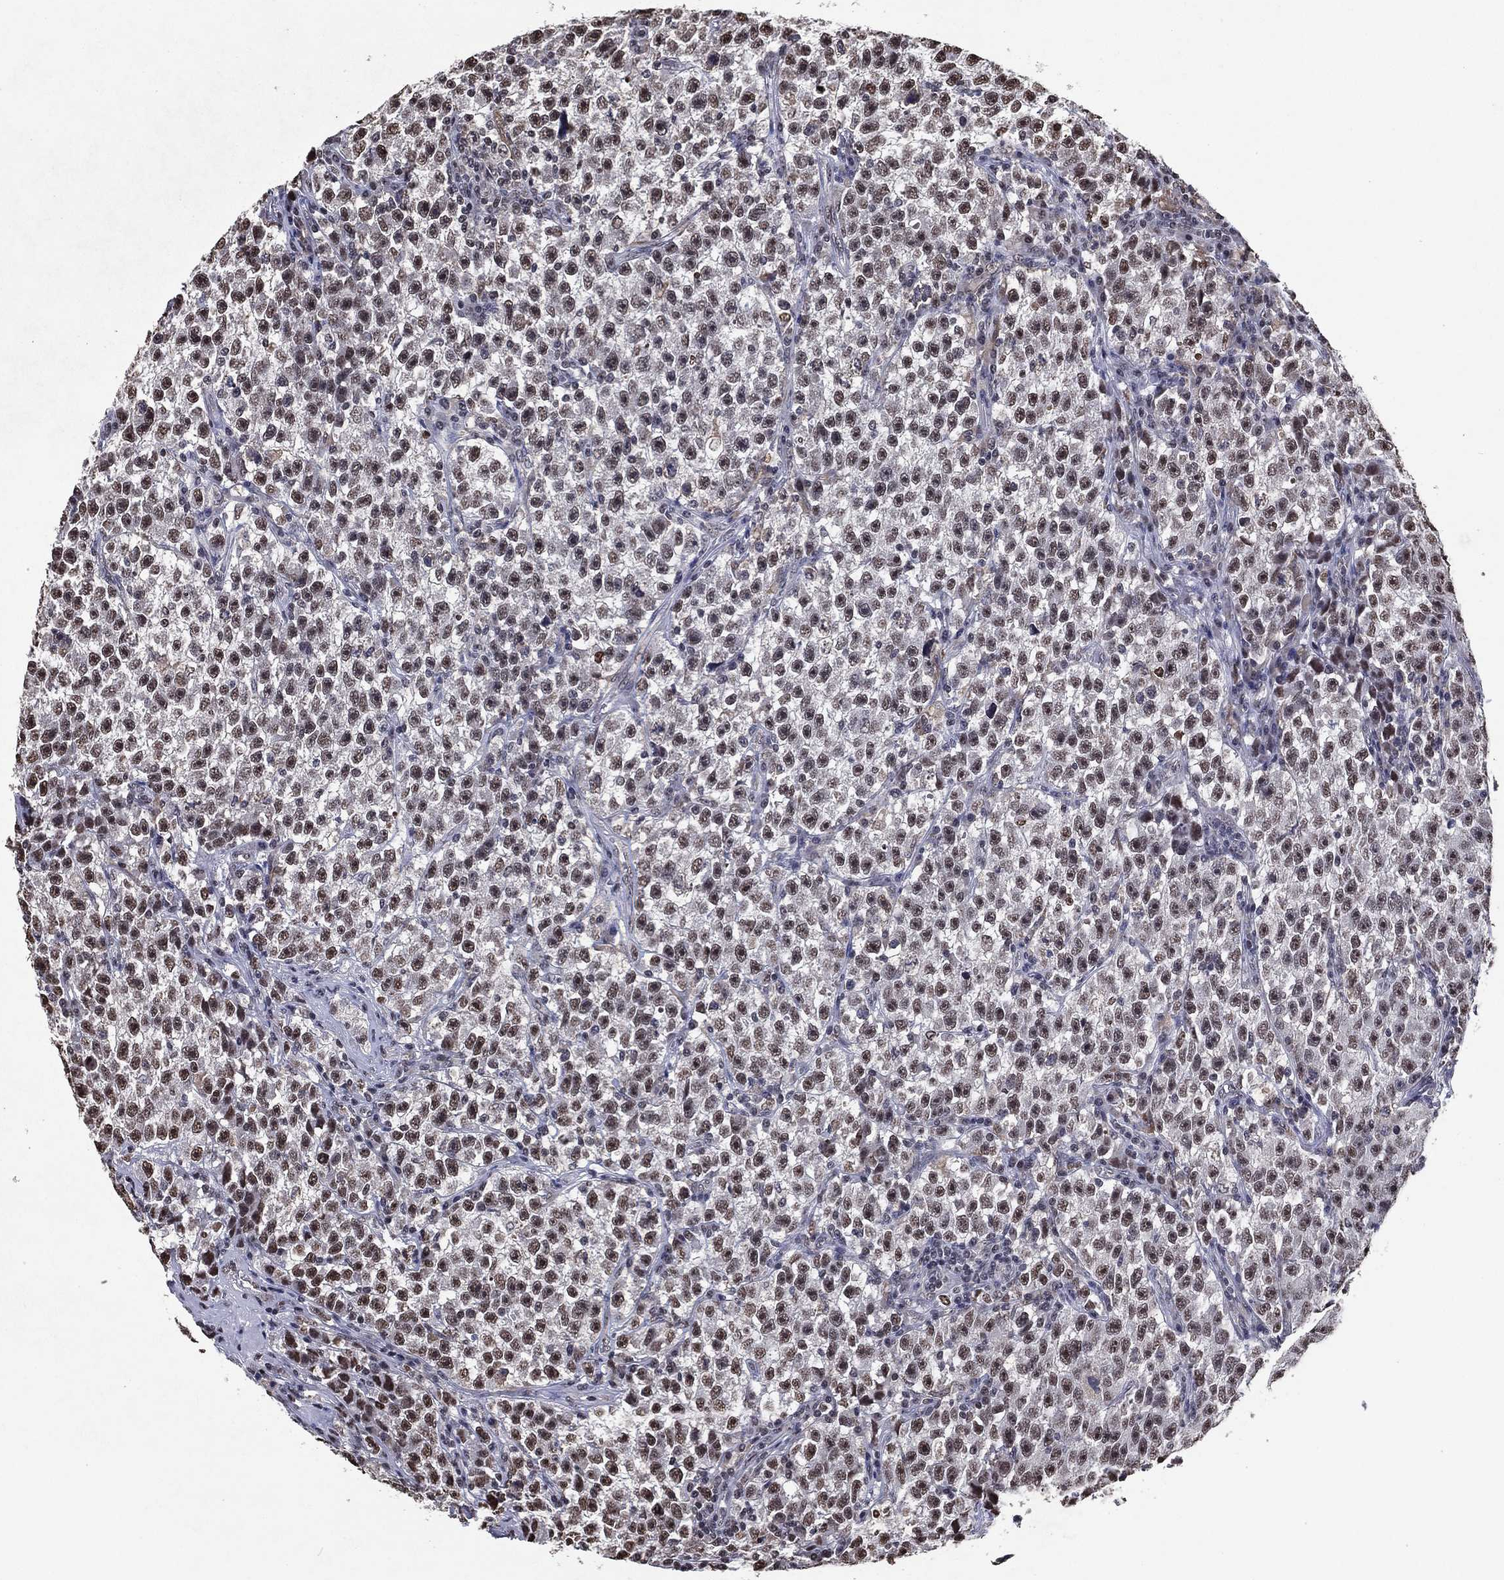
{"staining": {"intensity": "strong", "quantity": "<25%", "location": "nuclear"}, "tissue": "testis cancer", "cell_type": "Tumor cells", "image_type": "cancer", "snomed": [{"axis": "morphology", "description": "Seminoma, NOS"}, {"axis": "topography", "description": "Testis"}], "caption": "Protein expression analysis of human testis cancer reveals strong nuclear expression in approximately <25% of tumor cells.", "gene": "ZBTB42", "patient": {"sex": "male", "age": 22}}